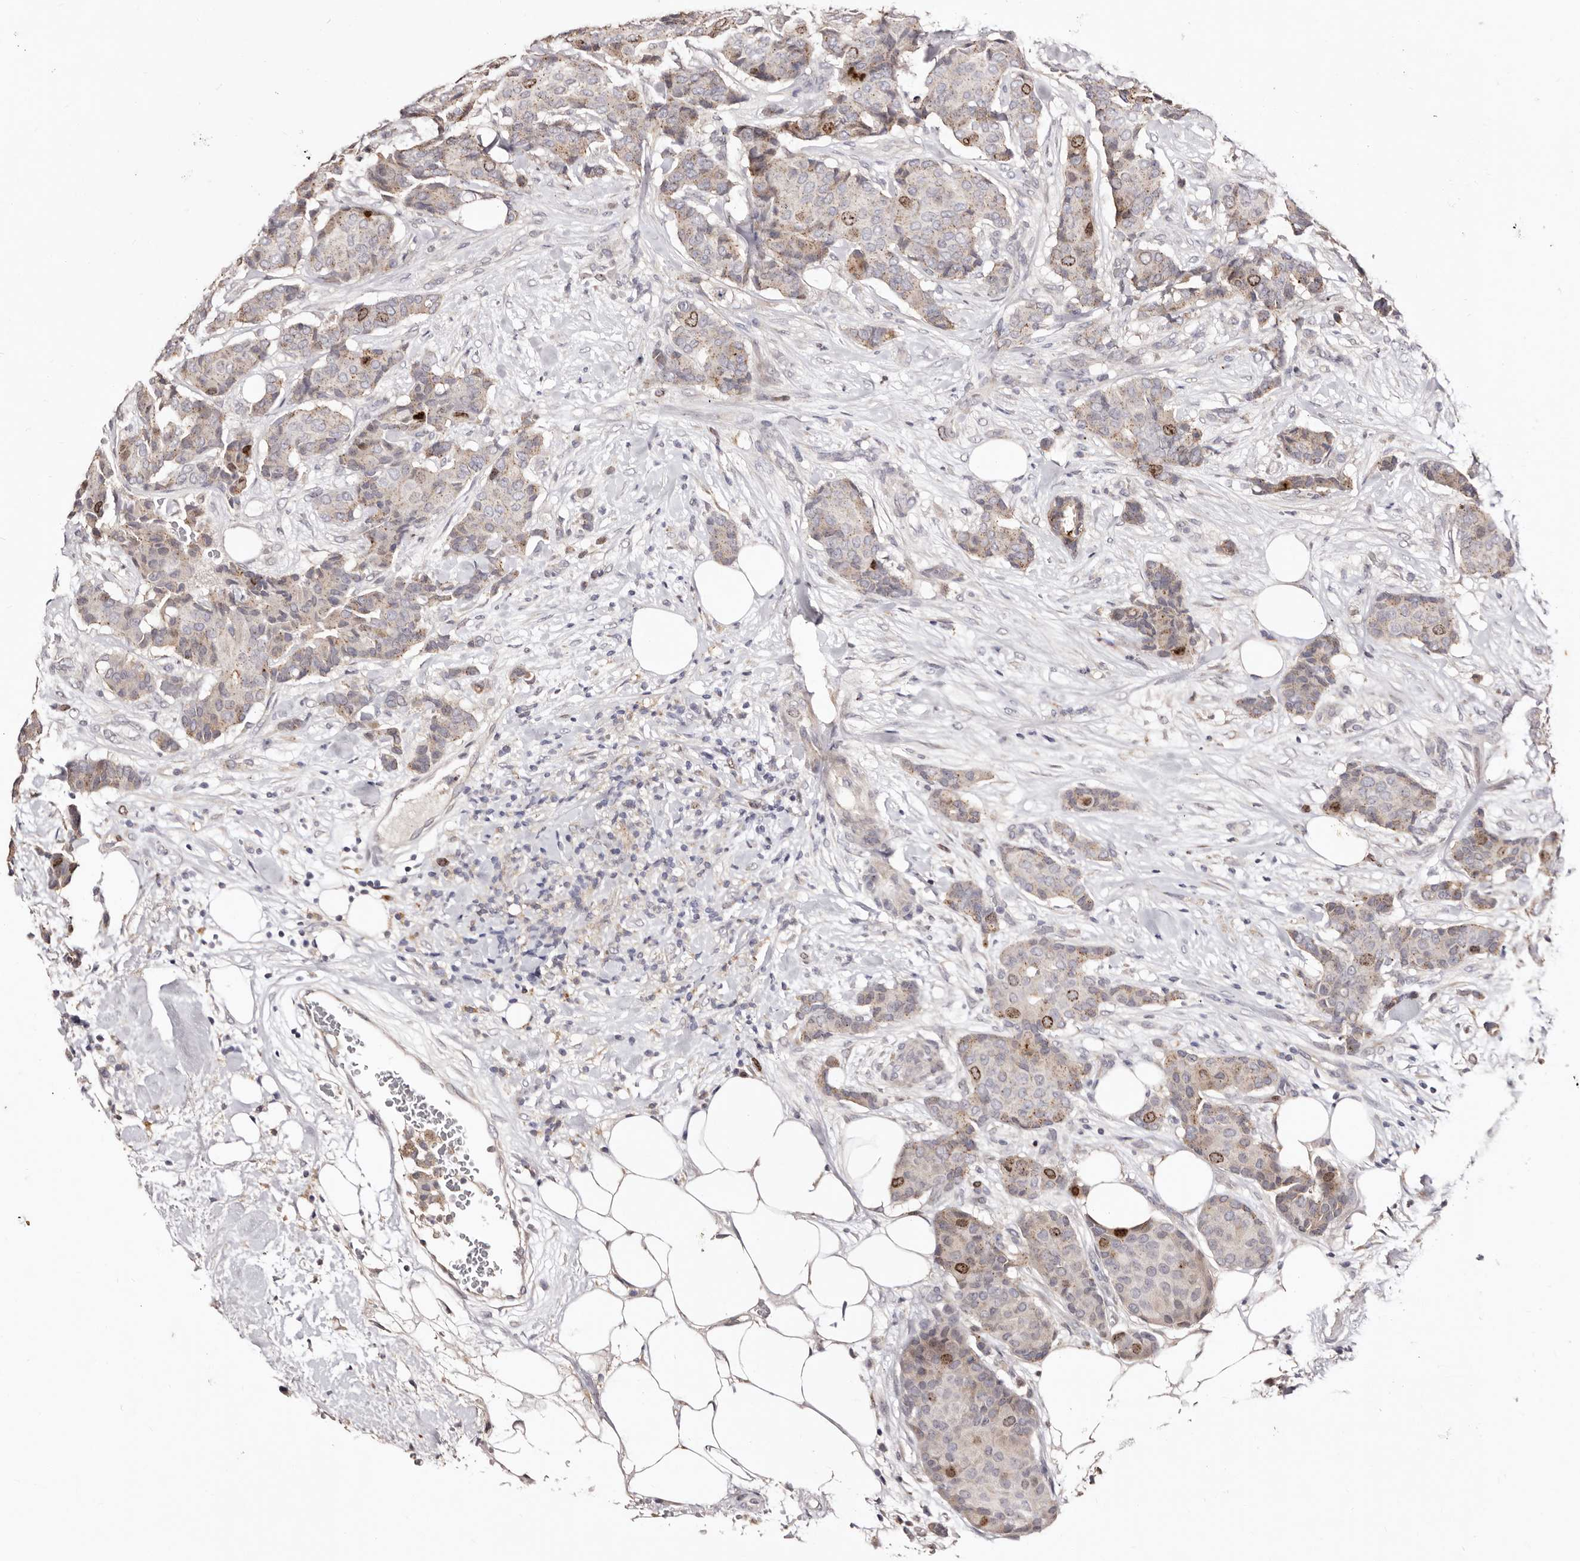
{"staining": {"intensity": "moderate", "quantity": "<25%", "location": "nuclear"}, "tissue": "breast cancer", "cell_type": "Tumor cells", "image_type": "cancer", "snomed": [{"axis": "morphology", "description": "Duct carcinoma"}, {"axis": "topography", "description": "Breast"}], "caption": "This photomicrograph shows IHC staining of breast cancer, with low moderate nuclear staining in about <25% of tumor cells.", "gene": "CDCA8", "patient": {"sex": "female", "age": 75}}